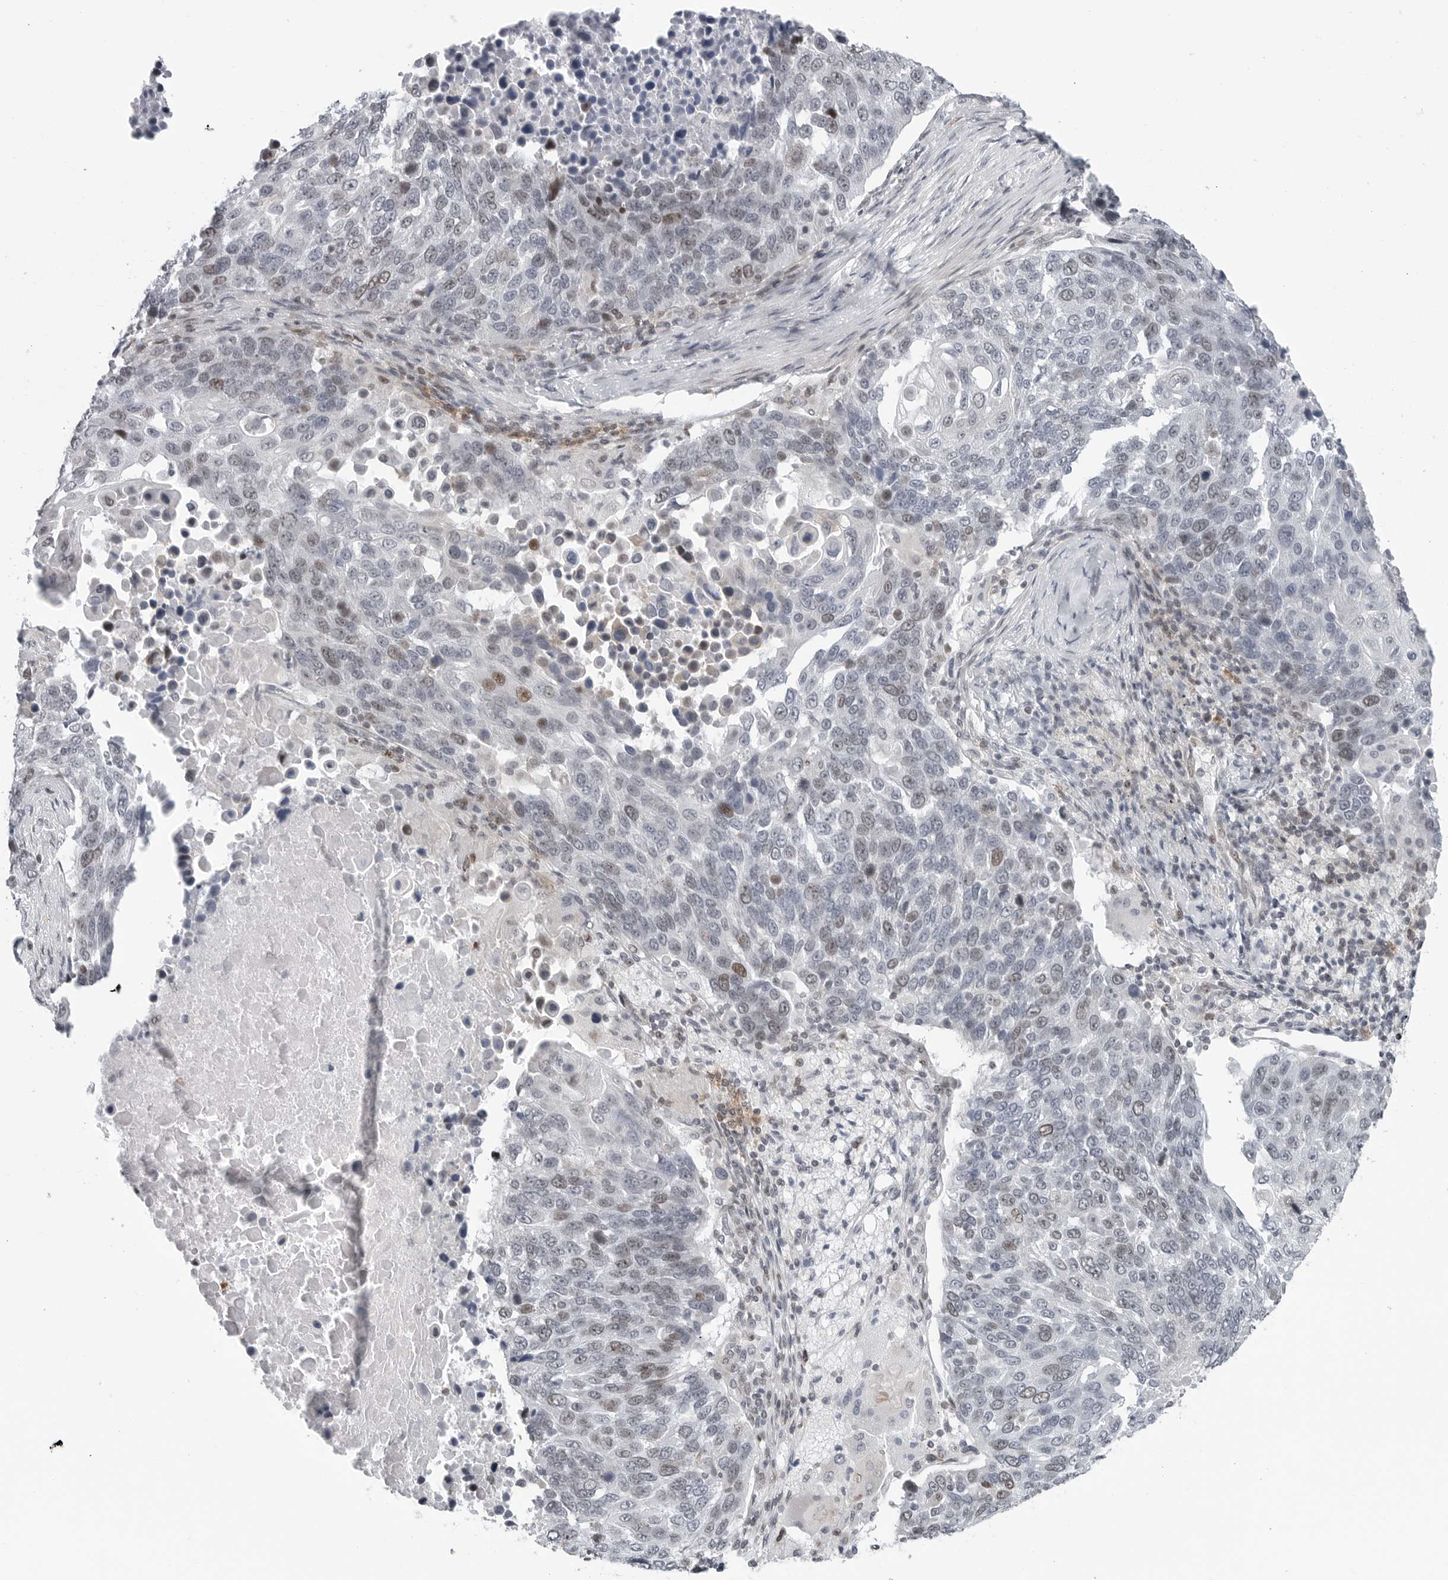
{"staining": {"intensity": "weak", "quantity": "<25%", "location": "nuclear"}, "tissue": "lung cancer", "cell_type": "Tumor cells", "image_type": "cancer", "snomed": [{"axis": "morphology", "description": "Squamous cell carcinoma, NOS"}, {"axis": "topography", "description": "Lung"}], "caption": "Immunohistochemistry of human lung cancer (squamous cell carcinoma) demonstrates no staining in tumor cells.", "gene": "FAM135B", "patient": {"sex": "male", "age": 66}}